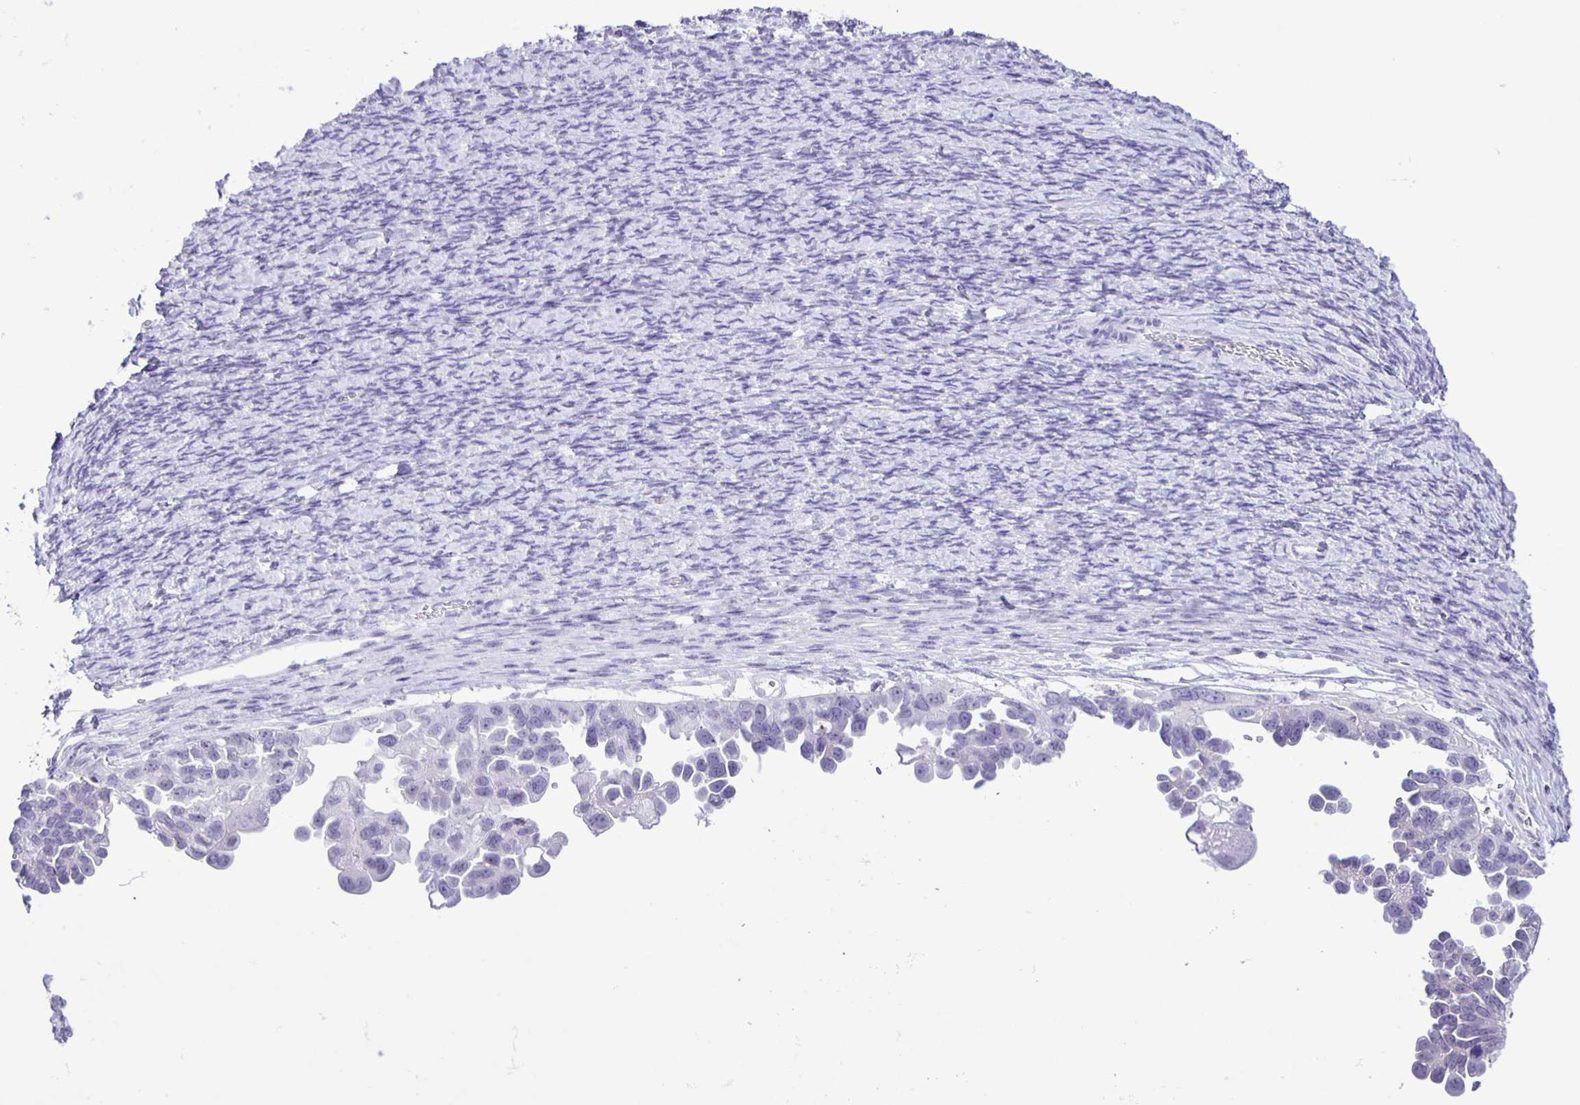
{"staining": {"intensity": "negative", "quantity": "none", "location": "none"}, "tissue": "ovarian cancer", "cell_type": "Tumor cells", "image_type": "cancer", "snomed": [{"axis": "morphology", "description": "Cystadenocarcinoma, serous, NOS"}, {"axis": "topography", "description": "Ovary"}], "caption": "IHC micrograph of serous cystadenocarcinoma (ovarian) stained for a protein (brown), which reveals no positivity in tumor cells.", "gene": "EZHIP", "patient": {"sex": "female", "age": 53}}